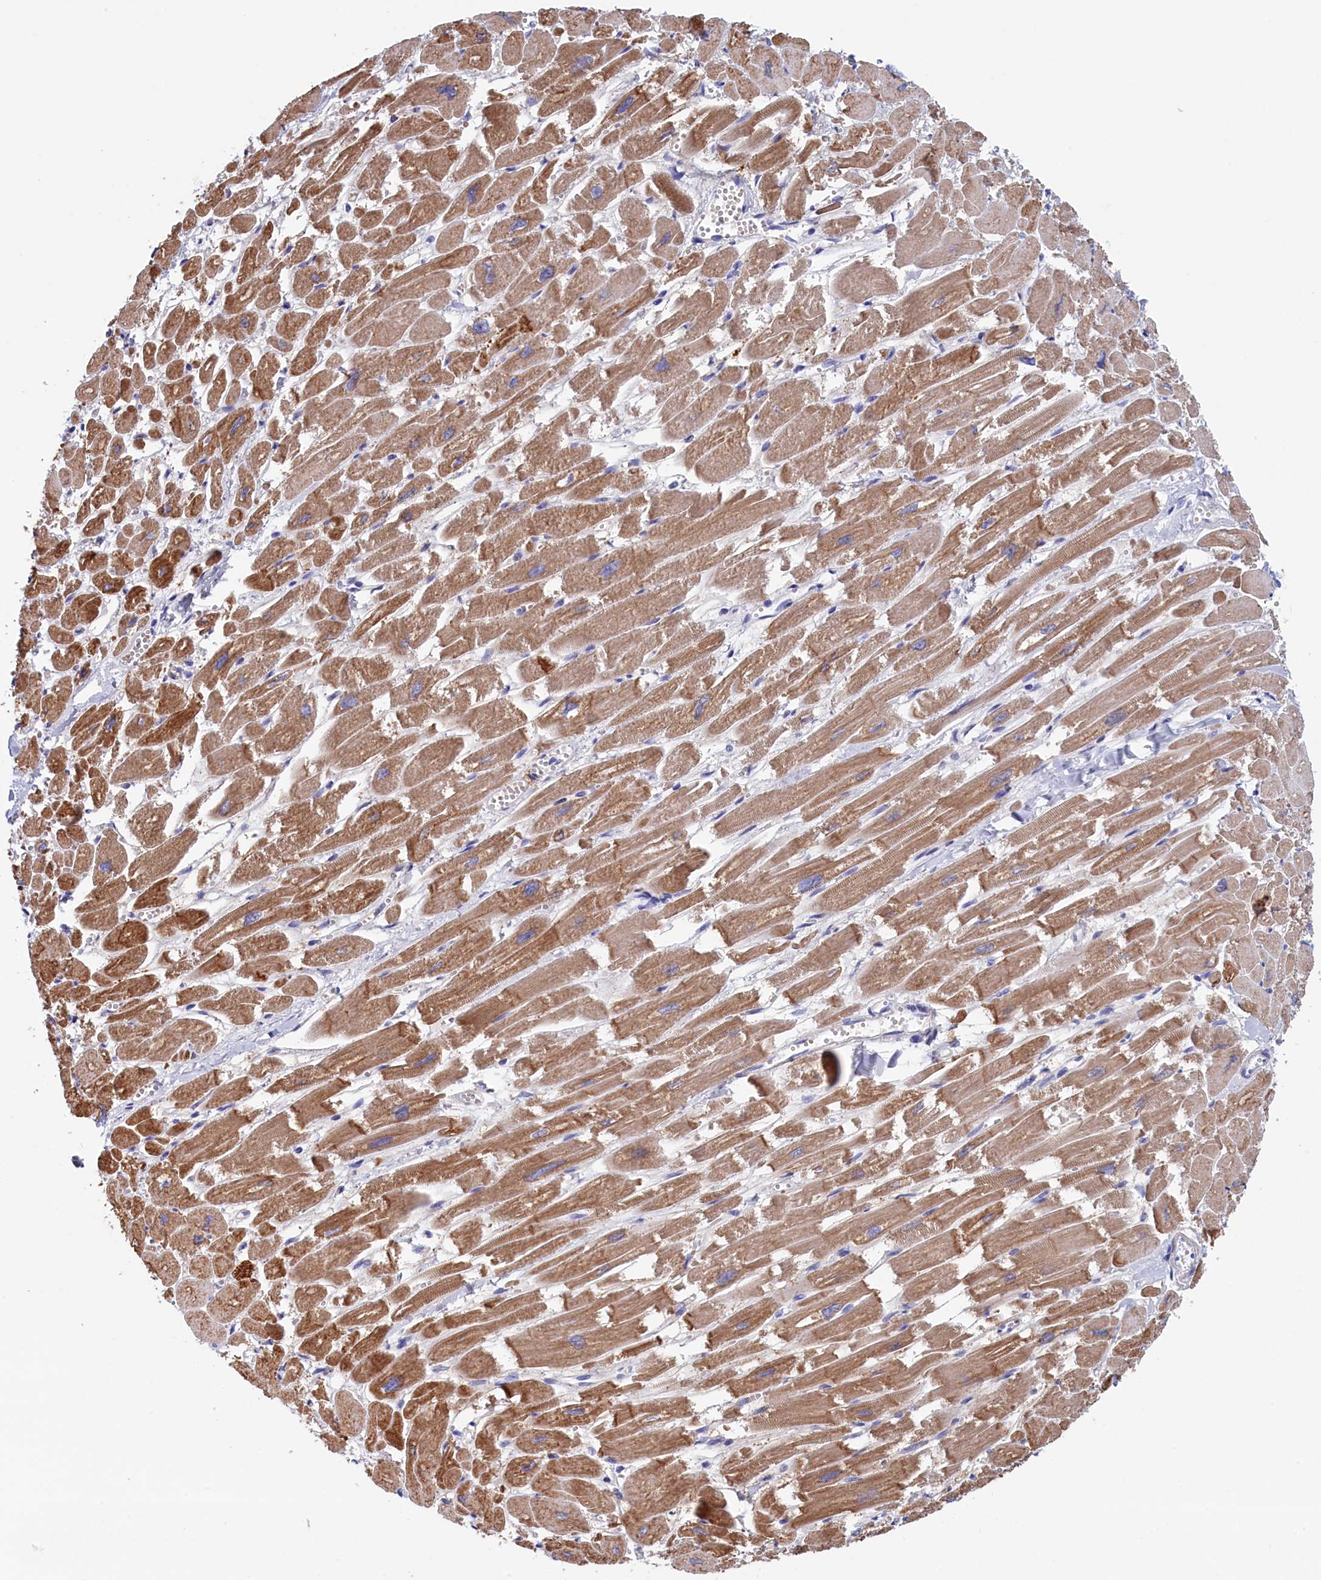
{"staining": {"intensity": "moderate", "quantity": ">75%", "location": "cytoplasmic/membranous"}, "tissue": "heart muscle", "cell_type": "Cardiomyocytes", "image_type": "normal", "snomed": [{"axis": "morphology", "description": "Normal tissue, NOS"}, {"axis": "topography", "description": "Heart"}], "caption": "Immunohistochemistry (IHC) histopathology image of unremarkable human heart muscle stained for a protein (brown), which reveals medium levels of moderate cytoplasmic/membranous staining in approximately >75% of cardiomyocytes.", "gene": "WDR83", "patient": {"sex": "male", "age": 54}}